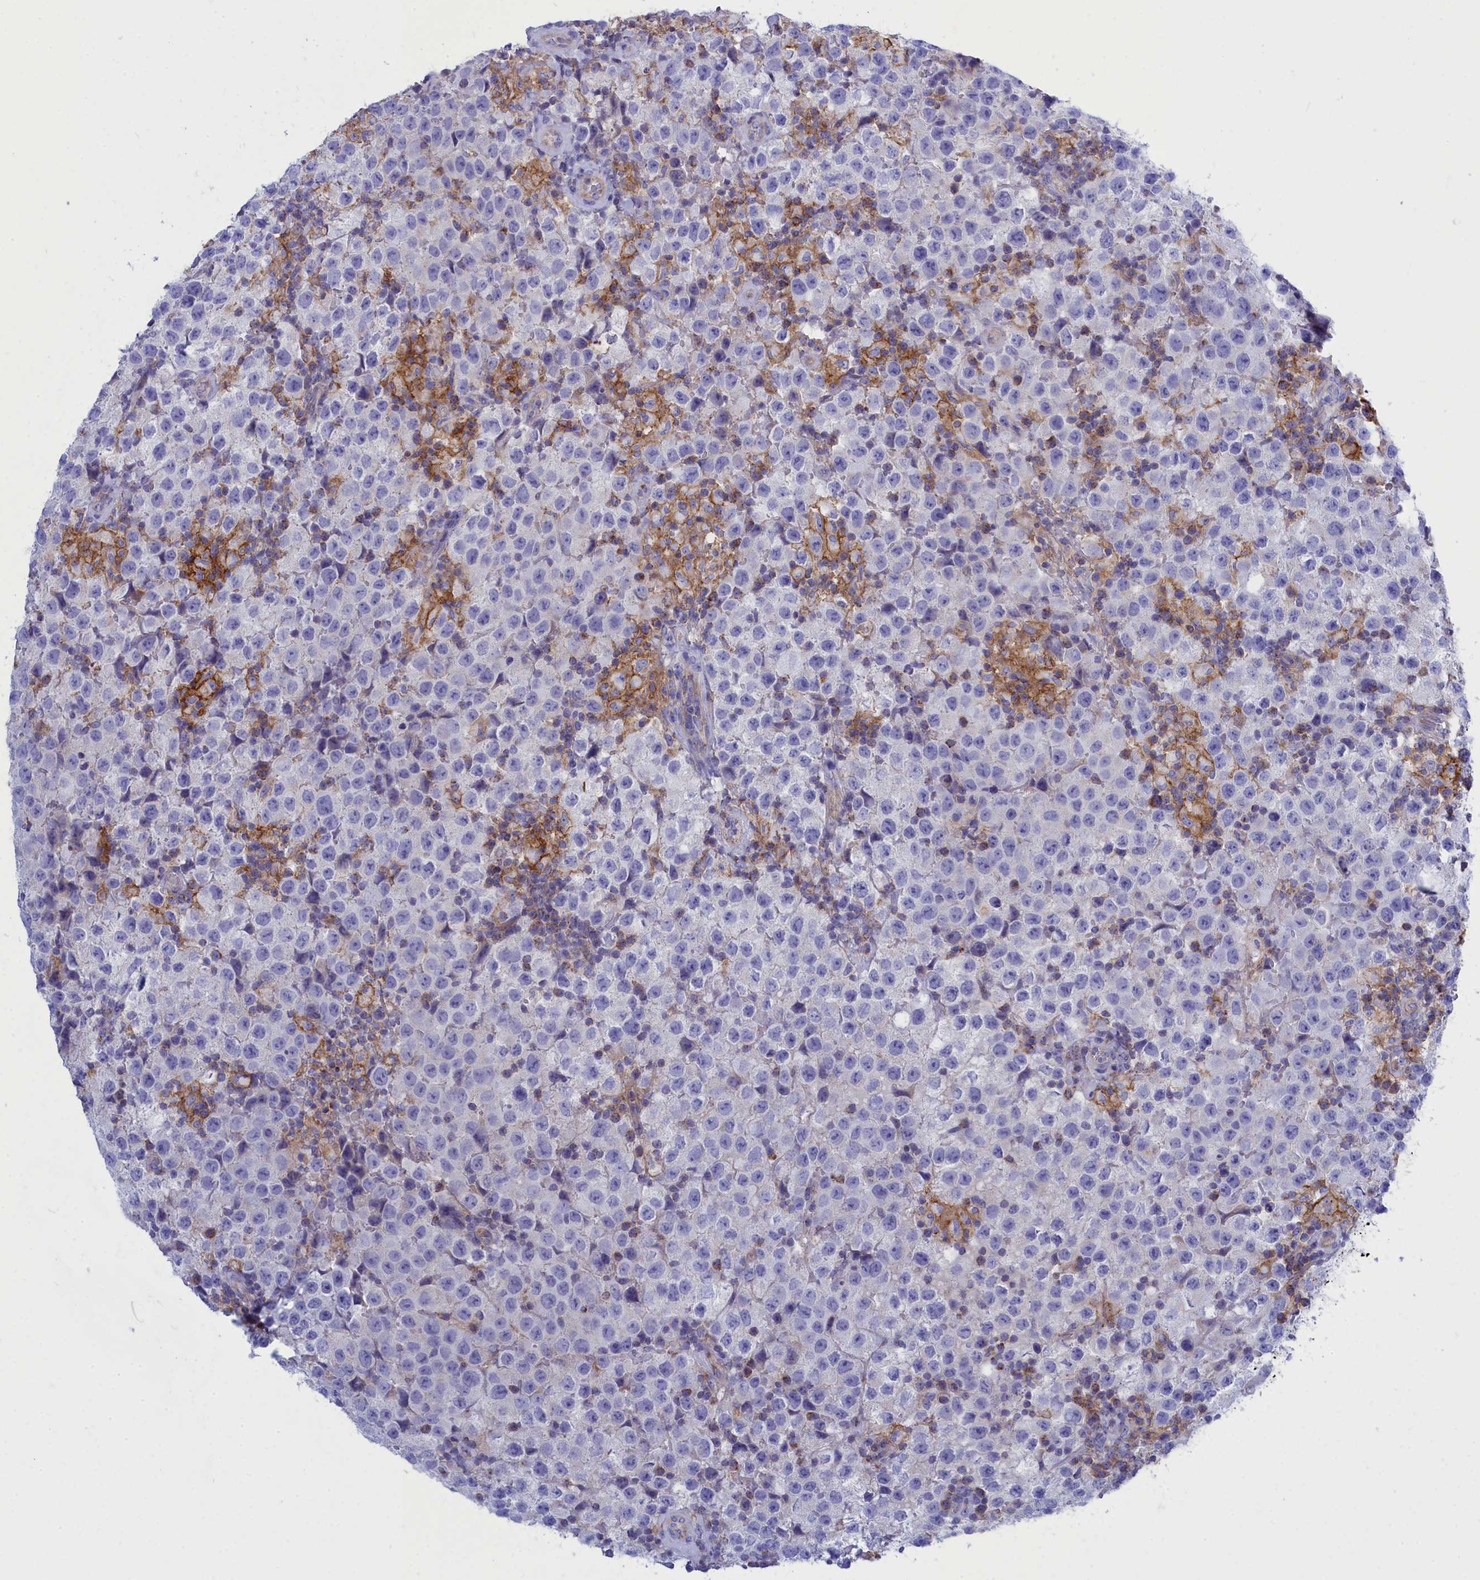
{"staining": {"intensity": "negative", "quantity": "none", "location": "none"}, "tissue": "testis cancer", "cell_type": "Tumor cells", "image_type": "cancer", "snomed": [{"axis": "morphology", "description": "Seminoma, NOS"}, {"axis": "morphology", "description": "Carcinoma, Embryonal, NOS"}, {"axis": "topography", "description": "Testis"}], "caption": "An immunohistochemistry image of testis cancer (embryonal carcinoma) is shown. There is no staining in tumor cells of testis cancer (embryonal carcinoma).", "gene": "CCRL2", "patient": {"sex": "male", "age": 41}}